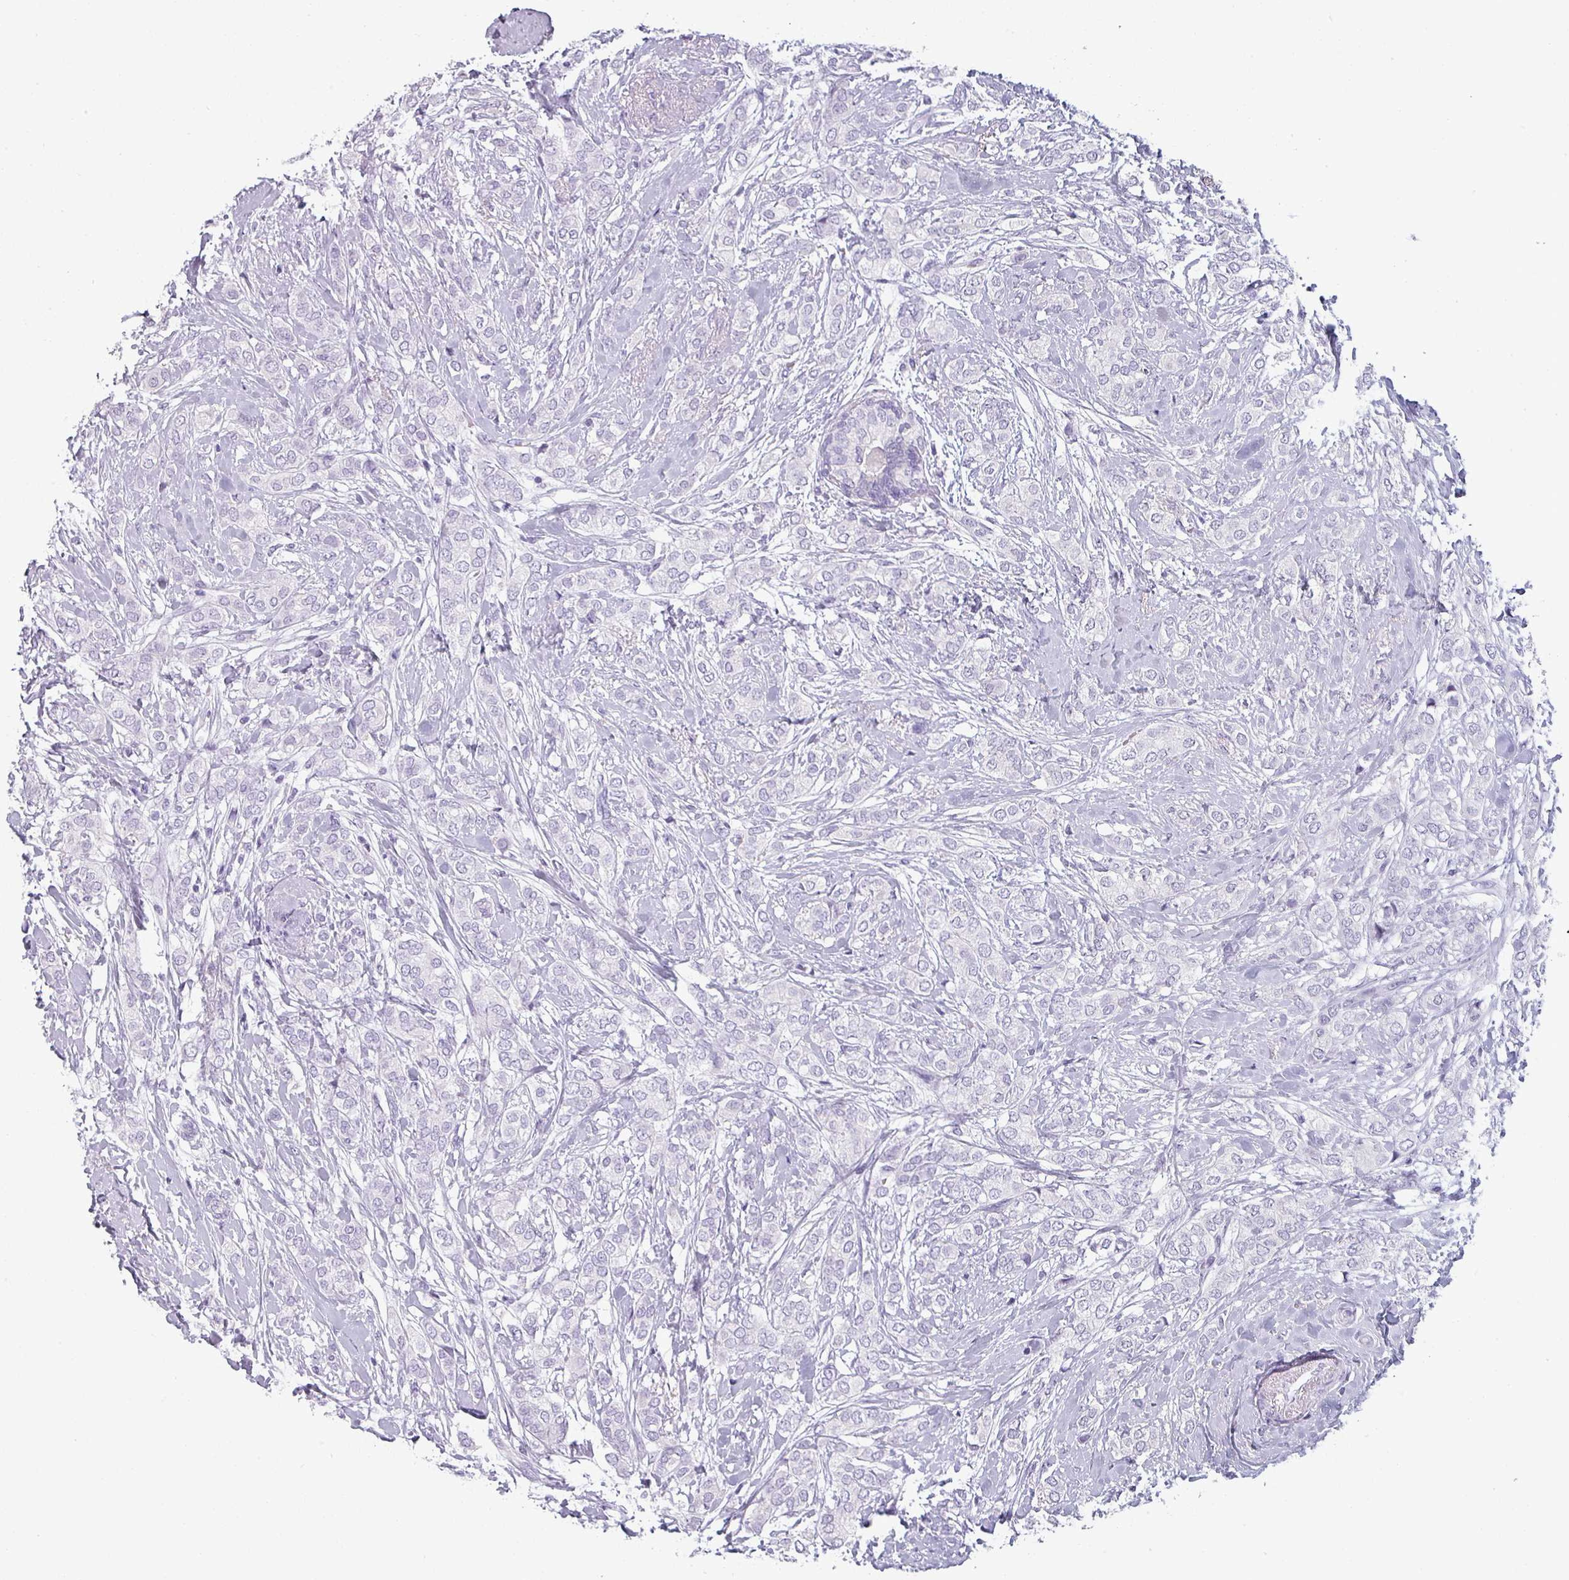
{"staining": {"intensity": "negative", "quantity": "none", "location": "none"}, "tissue": "breast cancer", "cell_type": "Tumor cells", "image_type": "cancer", "snomed": [{"axis": "morphology", "description": "Duct carcinoma"}, {"axis": "topography", "description": "Breast"}], "caption": "Breast intraductal carcinoma was stained to show a protein in brown. There is no significant staining in tumor cells.", "gene": "SFTPA1", "patient": {"sex": "female", "age": 73}}